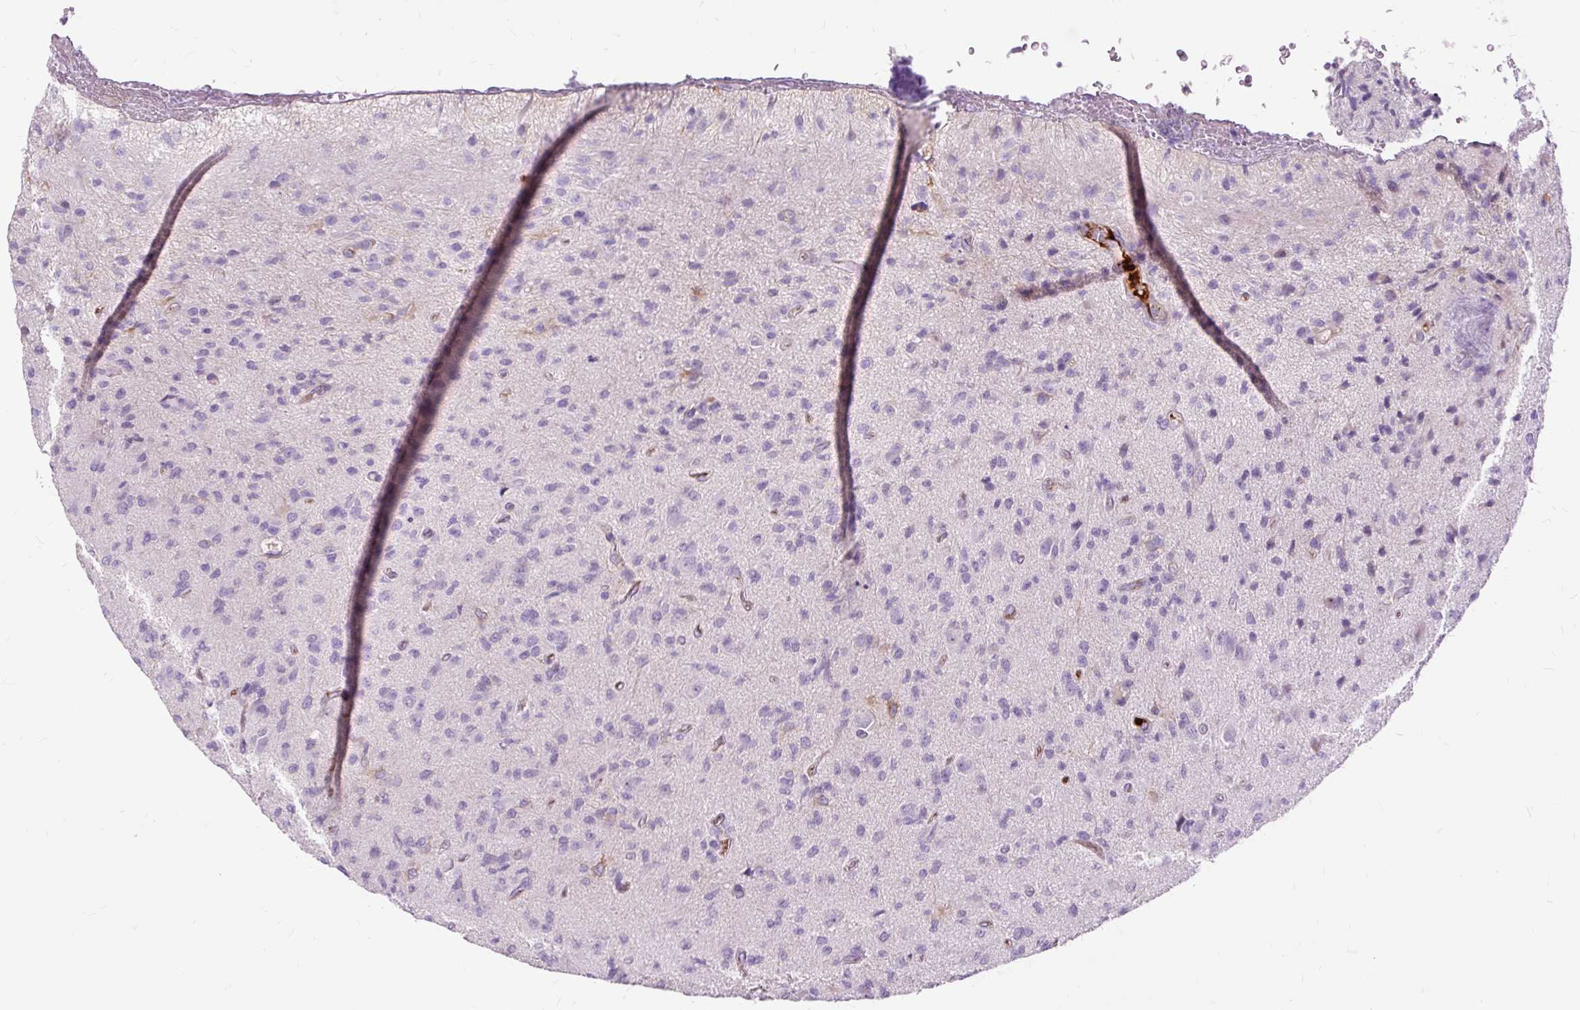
{"staining": {"intensity": "negative", "quantity": "none", "location": "none"}, "tissue": "glioma", "cell_type": "Tumor cells", "image_type": "cancer", "snomed": [{"axis": "morphology", "description": "Glioma, malignant, High grade"}, {"axis": "topography", "description": "Brain"}], "caption": "Glioma was stained to show a protein in brown. There is no significant staining in tumor cells.", "gene": "DCTN4", "patient": {"sex": "male", "age": 36}}